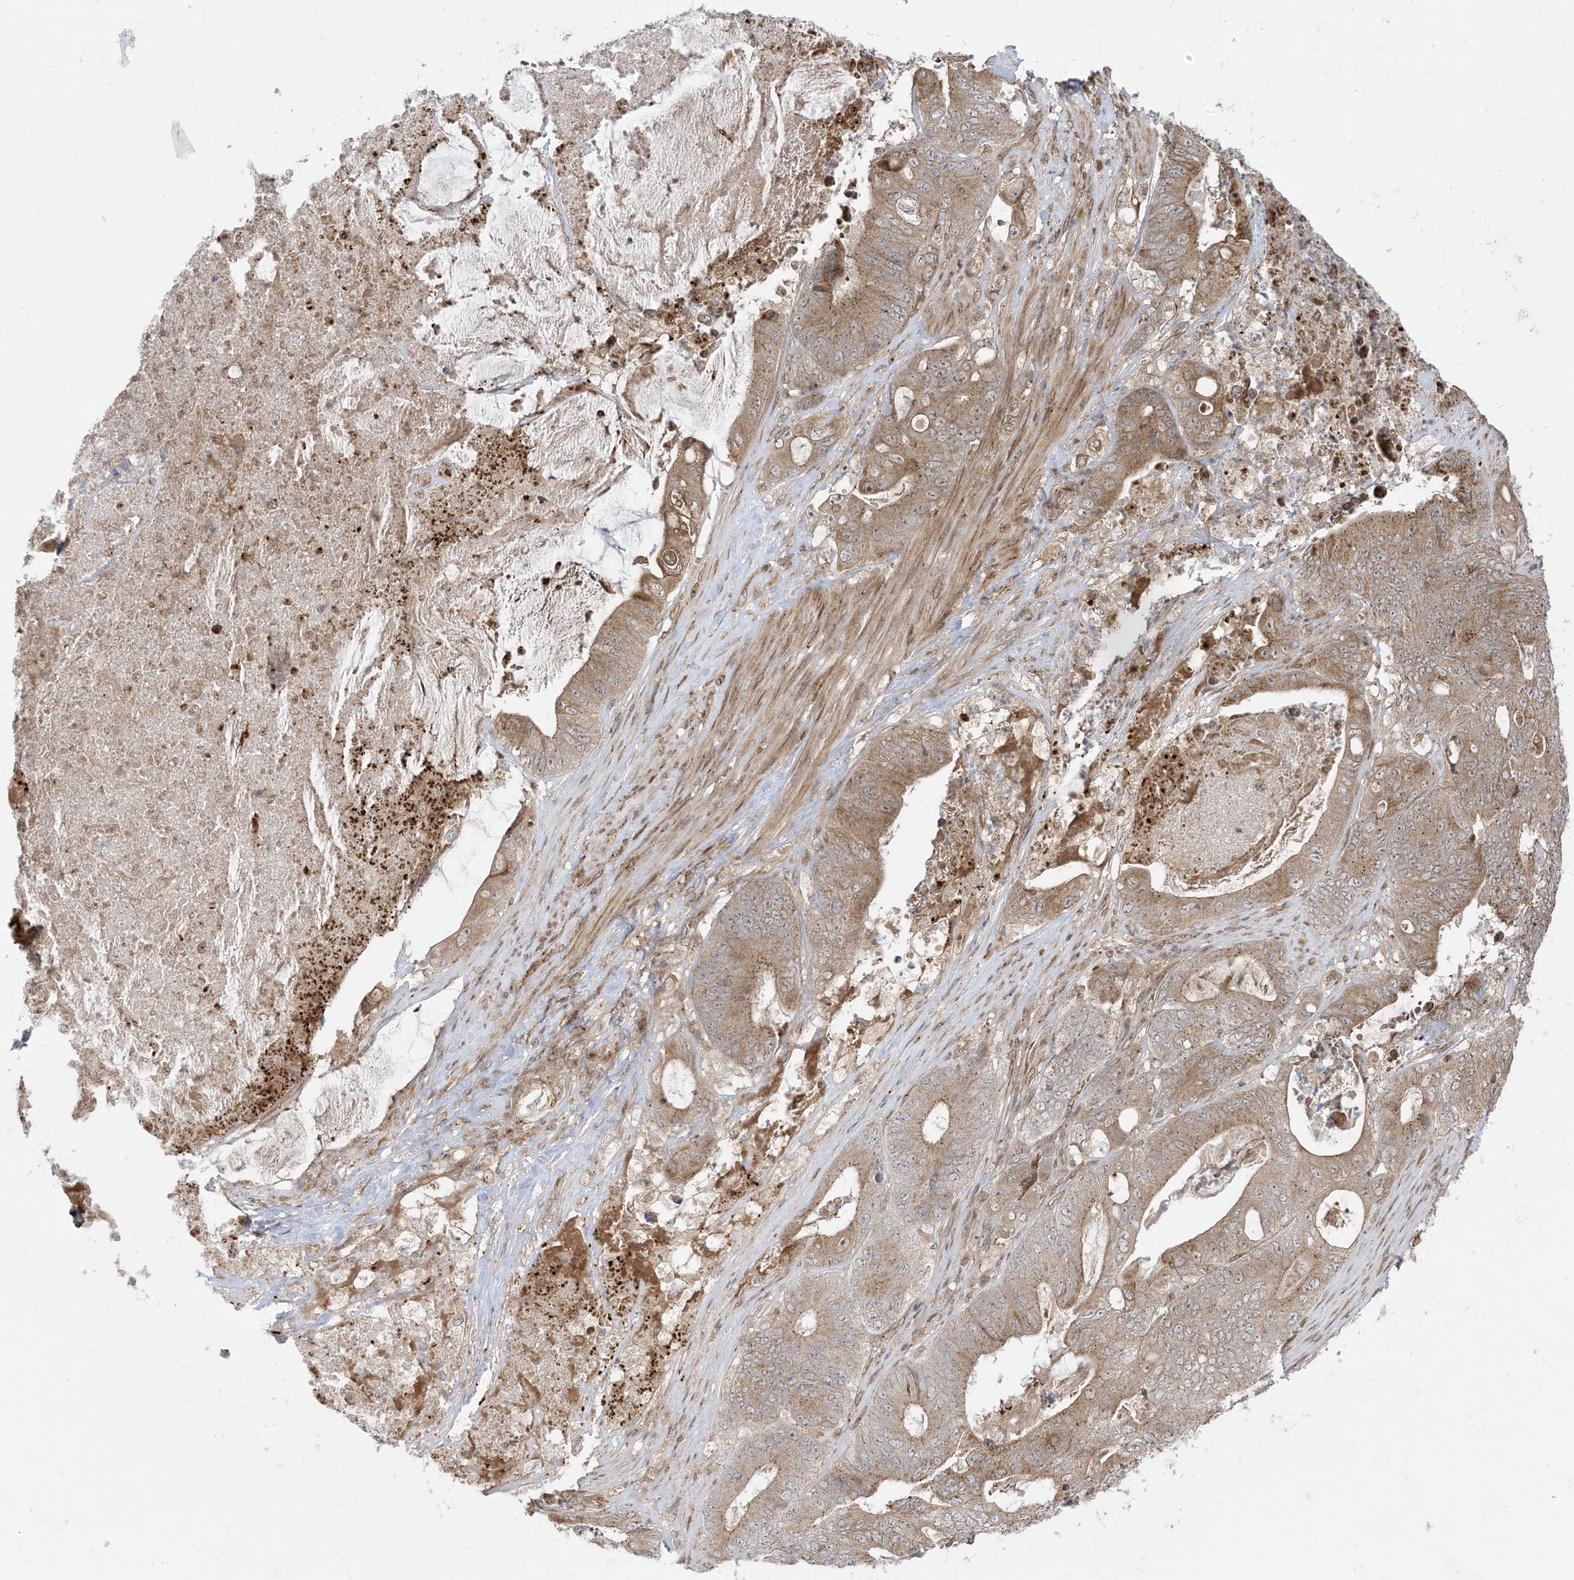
{"staining": {"intensity": "moderate", "quantity": ">75%", "location": "cytoplasmic/membranous"}, "tissue": "stomach cancer", "cell_type": "Tumor cells", "image_type": "cancer", "snomed": [{"axis": "morphology", "description": "Adenocarcinoma, NOS"}, {"axis": "topography", "description": "Stomach"}], "caption": "A photomicrograph of human stomach cancer stained for a protein shows moderate cytoplasmic/membranous brown staining in tumor cells.", "gene": "CASP4", "patient": {"sex": "female", "age": 73}}